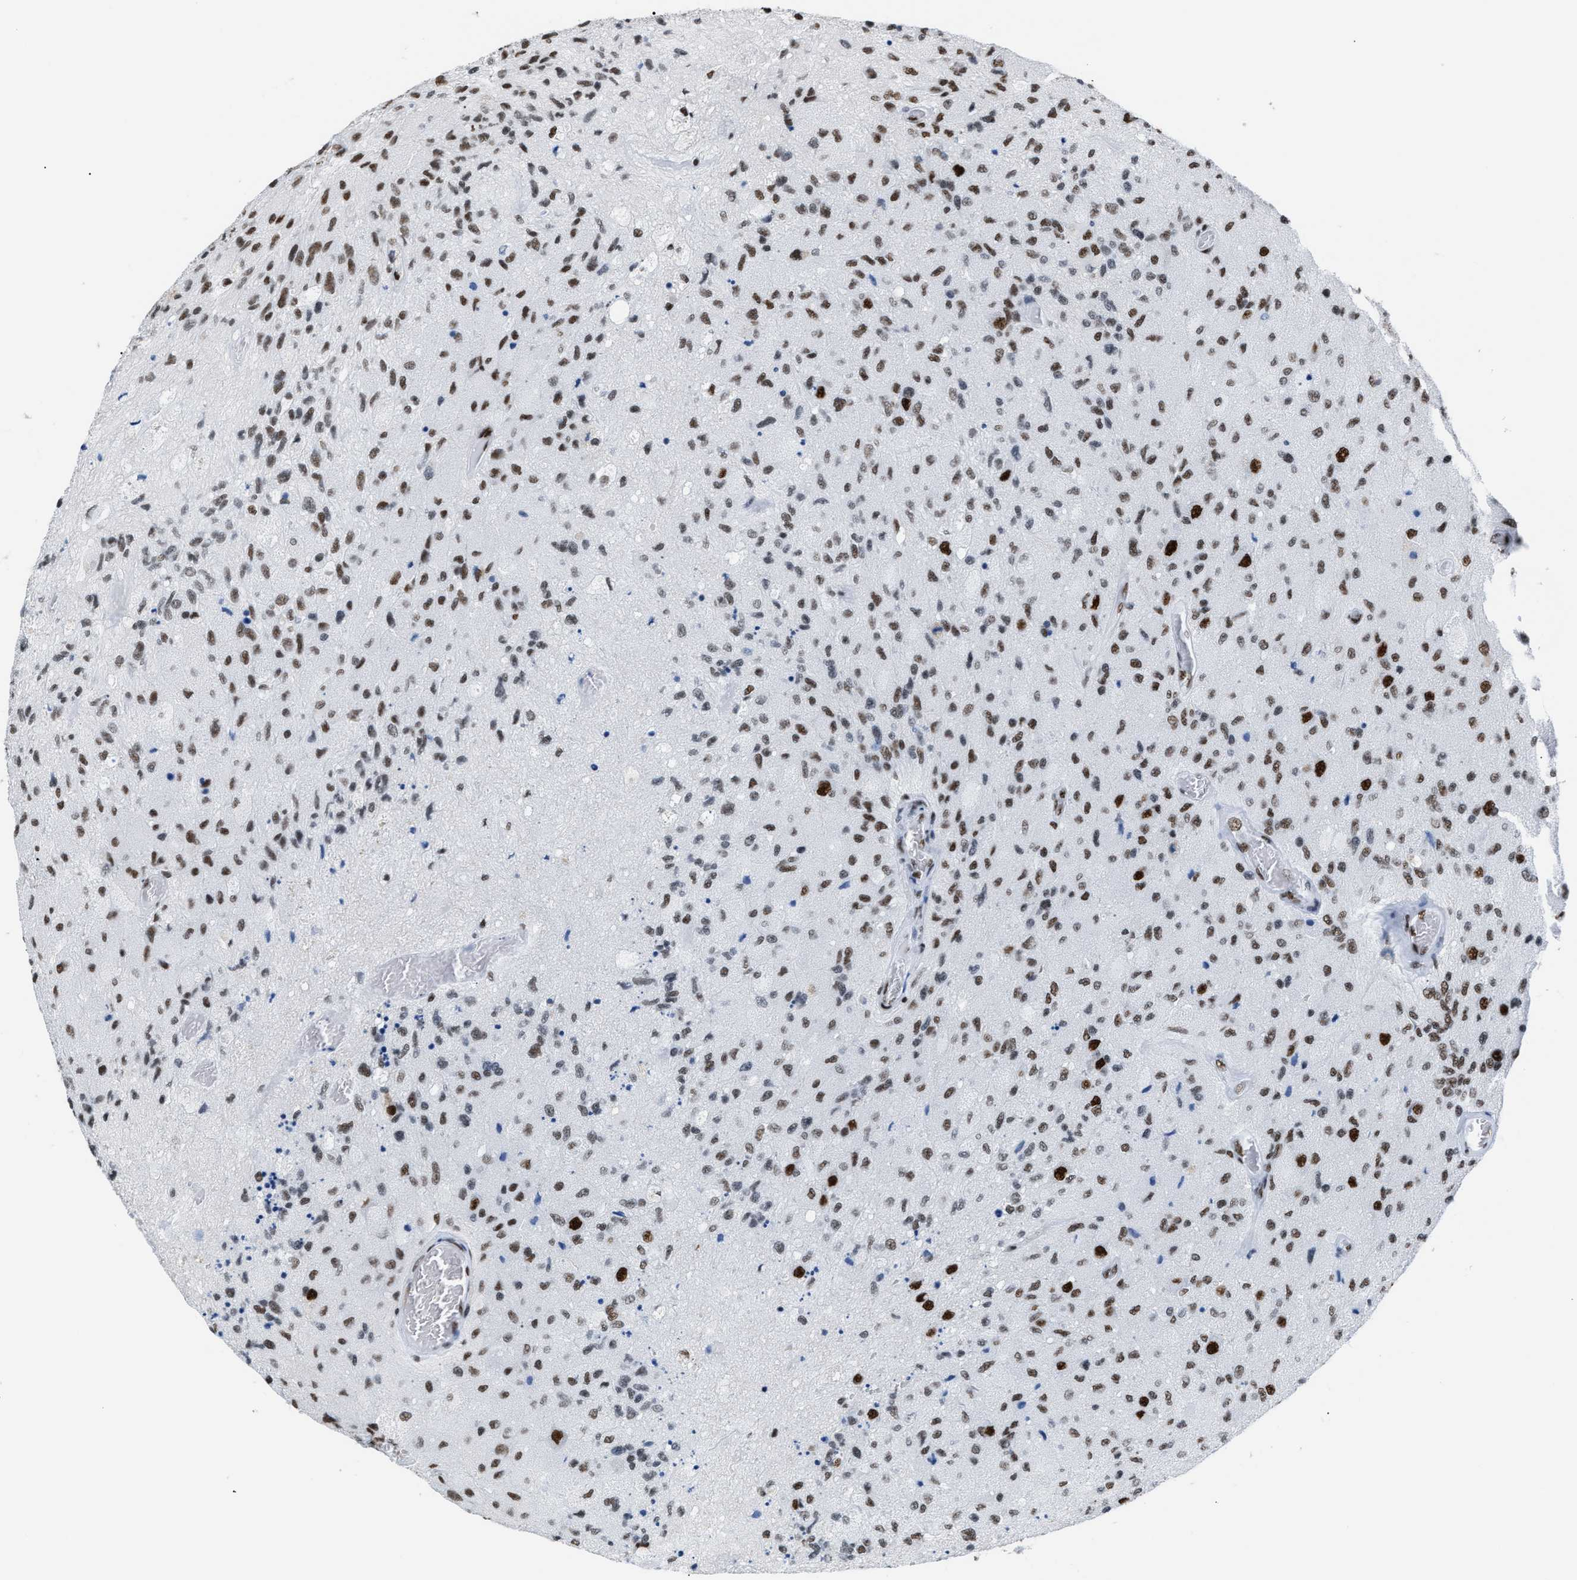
{"staining": {"intensity": "moderate", "quantity": ">75%", "location": "nuclear"}, "tissue": "glioma", "cell_type": "Tumor cells", "image_type": "cancer", "snomed": [{"axis": "morphology", "description": "Normal tissue, NOS"}, {"axis": "morphology", "description": "Glioma, malignant, High grade"}, {"axis": "topography", "description": "Cerebral cortex"}], "caption": "Immunohistochemistry (IHC) staining of malignant glioma (high-grade), which exhibits medium levels of moderate nuclear staining in about >75% of tumor cells indicating moderate nuclear protein staining. The staining was performed using DAB (brown) for protein detection and nuclei were counterstained in hematoxylin (blue).", "gene": "CCAR2", "patient": {"sex": "male", "age": 77}}